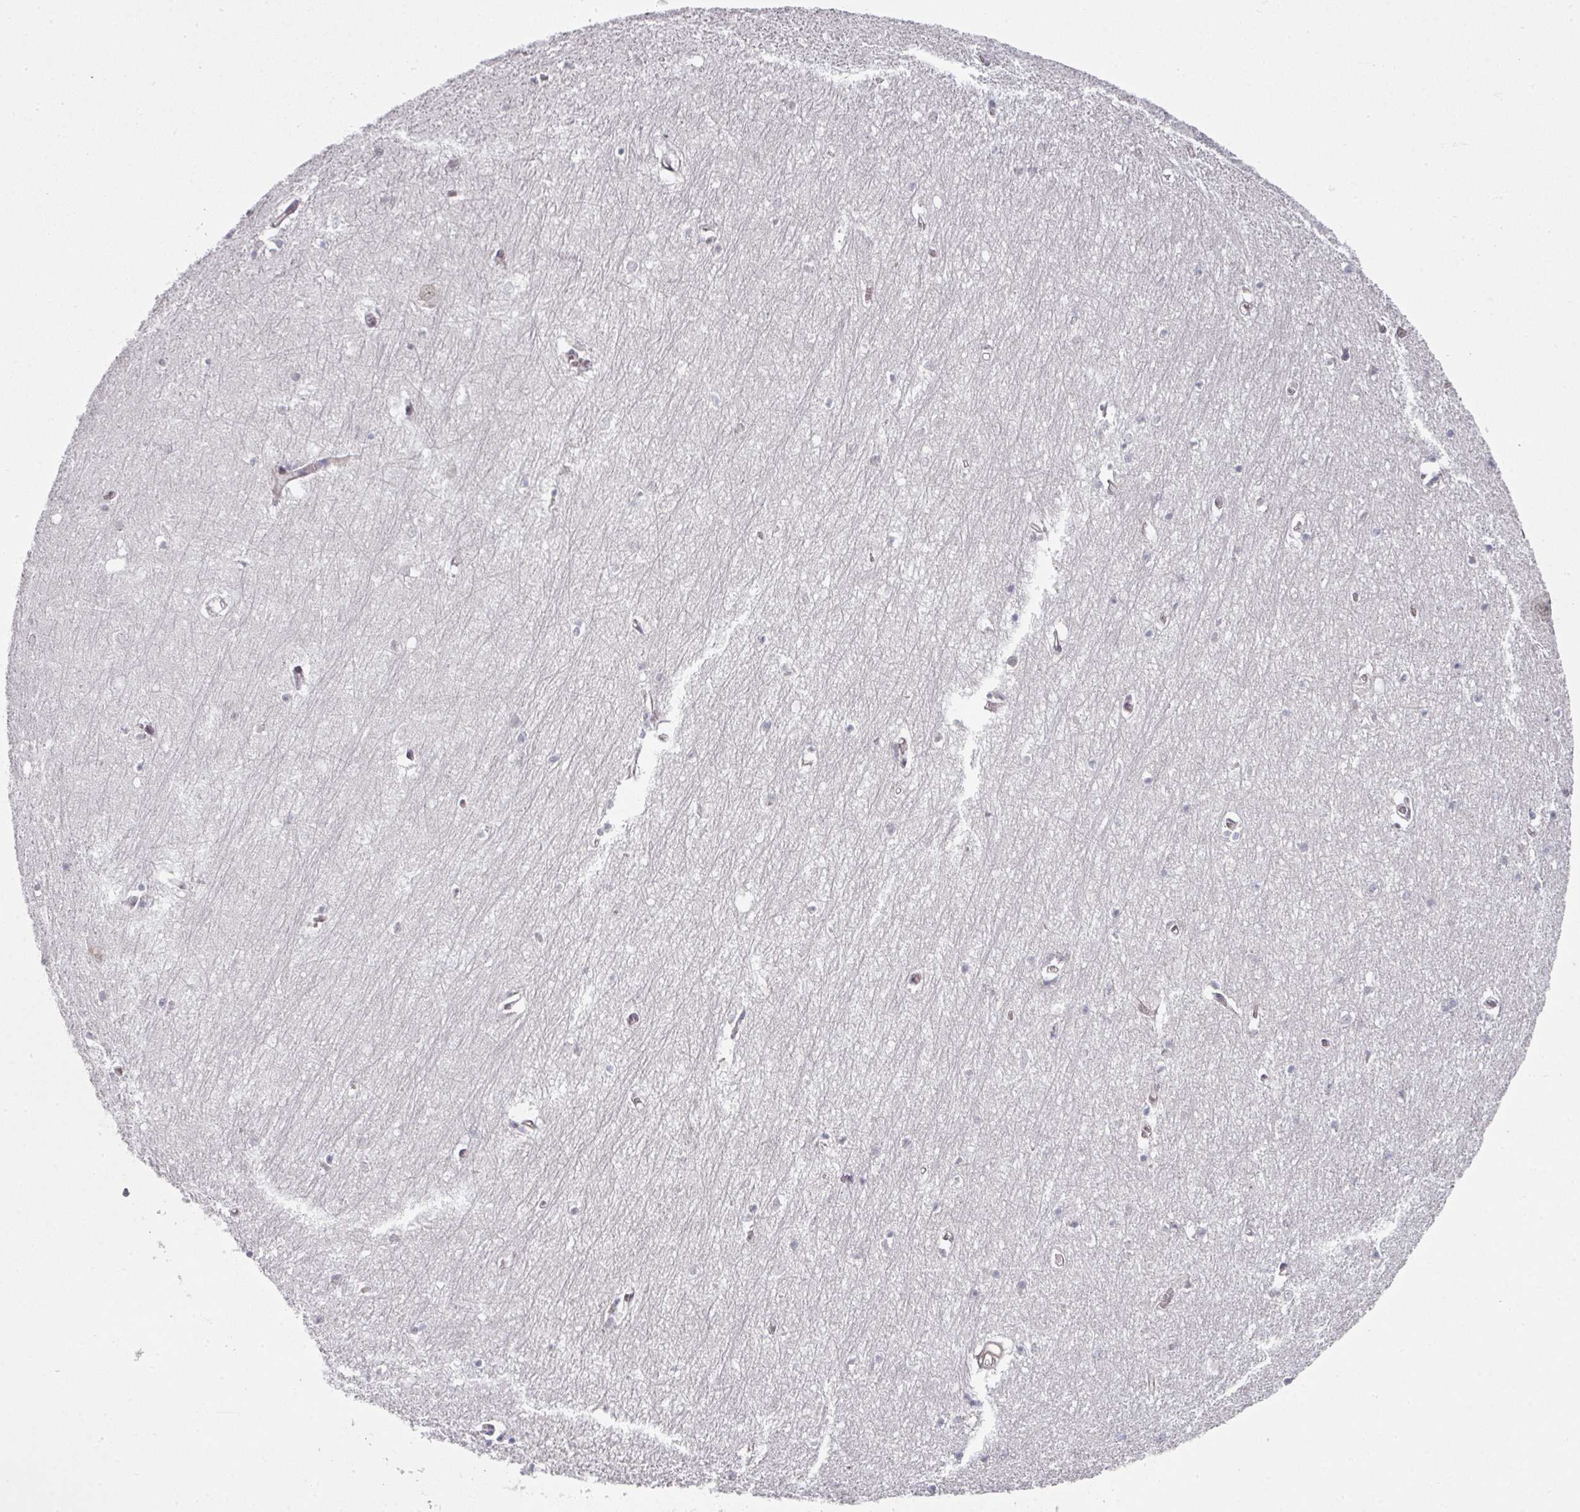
{"staining": {"intensity": "negative", "quantity": "none", "location": "none"}, "tissue": "hippocampus", "cell_type": "Glial cells", "image_type": "normal", "snomed": [{"axis": "morphology", "description": "Normal tissue, NOS"}, {"axis": "topography", "description": "Hippocampus"}], "caption": "Immunohistochemical staining of benign human hippocampus shows no significant expression in glial cells.", "gene": "TMCC1", "patient": {"sex": "female", "age": 64}}